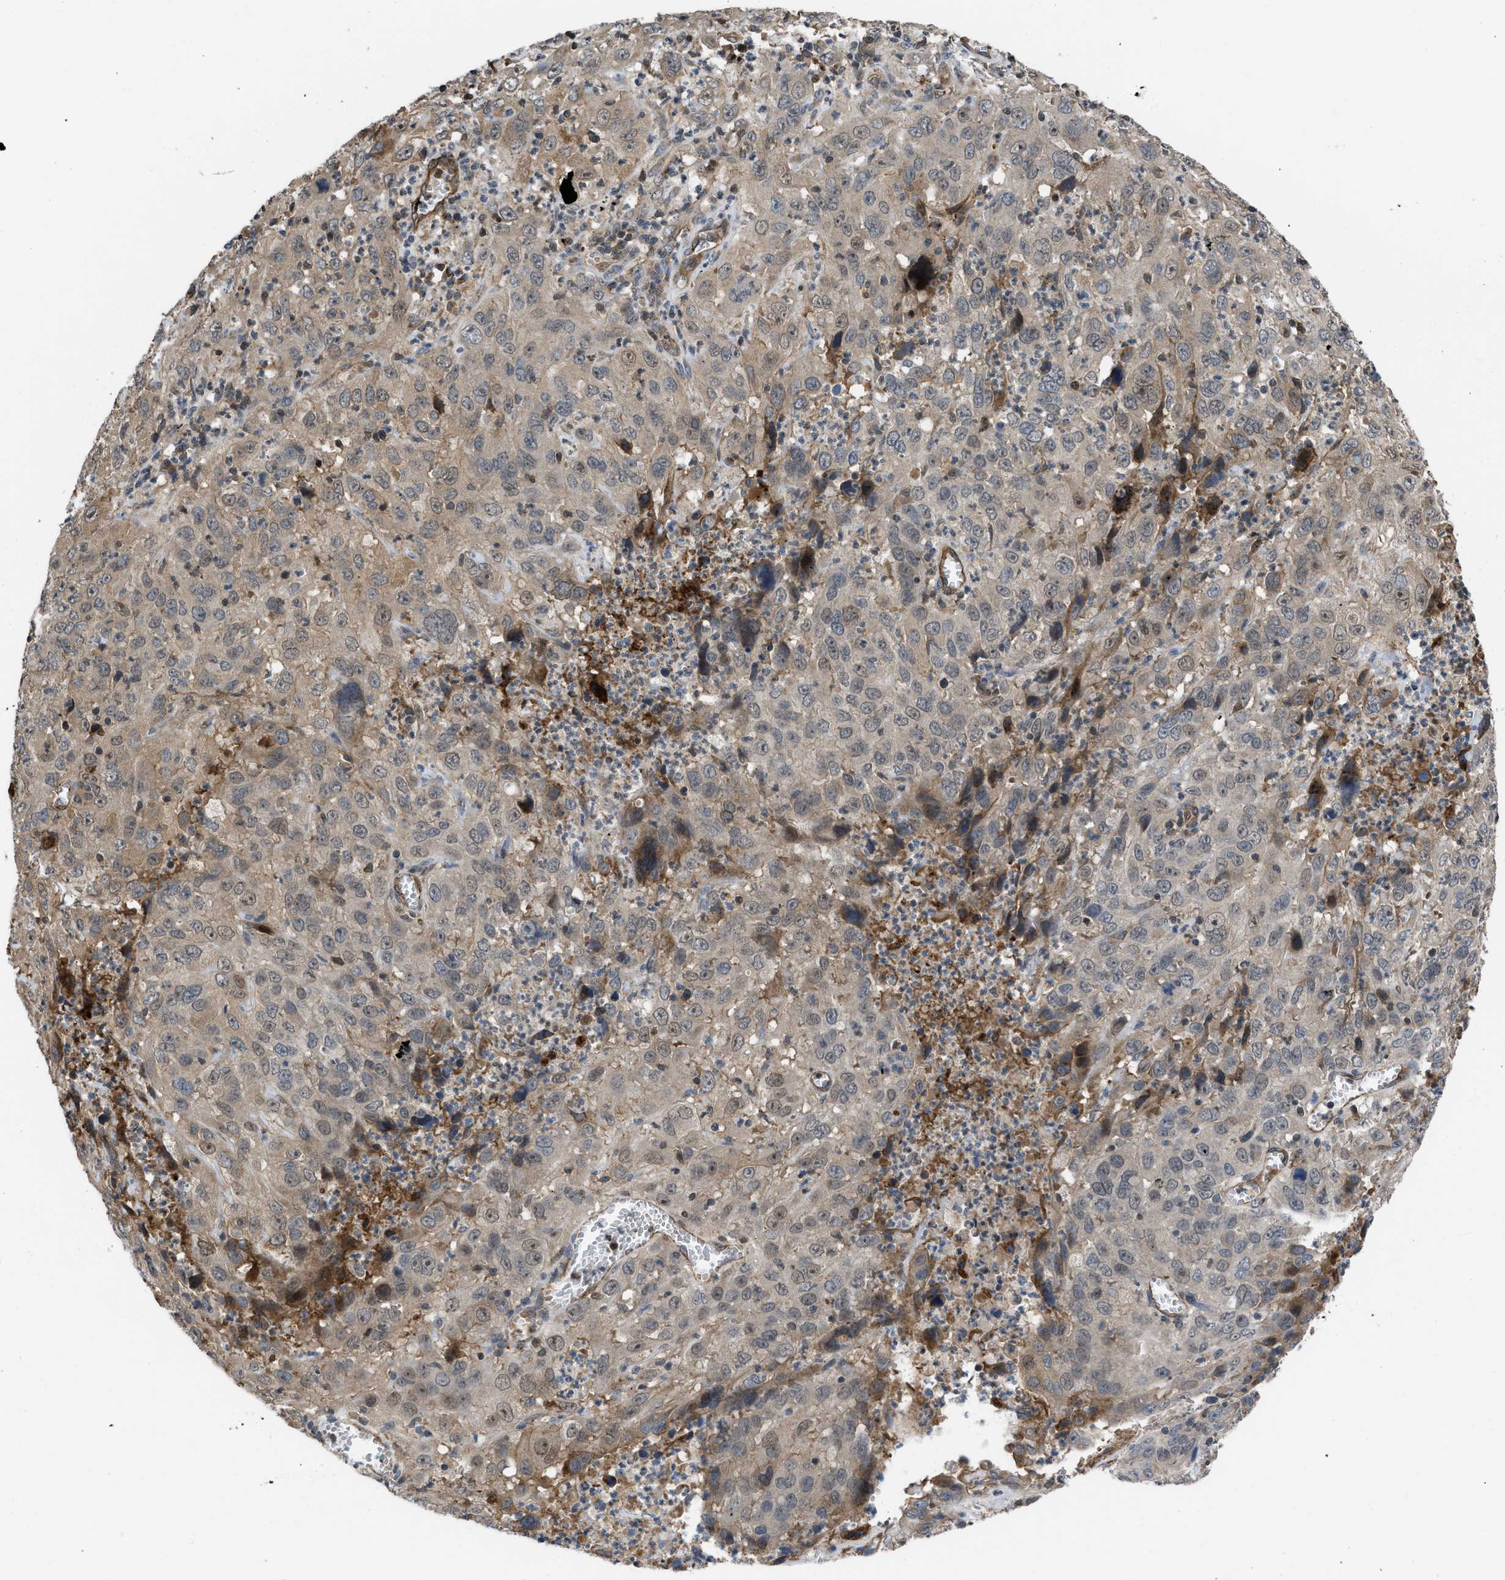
{"staining": {"intensity": "weak", "quantity": "25%-75%", "location": "cytoplasmic/membranous,nuclear"}, "tissue": "cervical cancer", "cell_type": "Tumor cells", "image_type": "cancer", "snomed": [{"axis": "morphology", "description": "Squamous cell carcinoma, NOS"}, {"axis": "topography", "description": "Cervix"}], "caption": "A brown stain labels weak cytoplasmic/membranous and nuclear expression of a protein in human squamous cell carcinoma (cervical) tumor cells.", "gene": "GPATCH2L", "patient": {"sex": "female", "age": 32}}